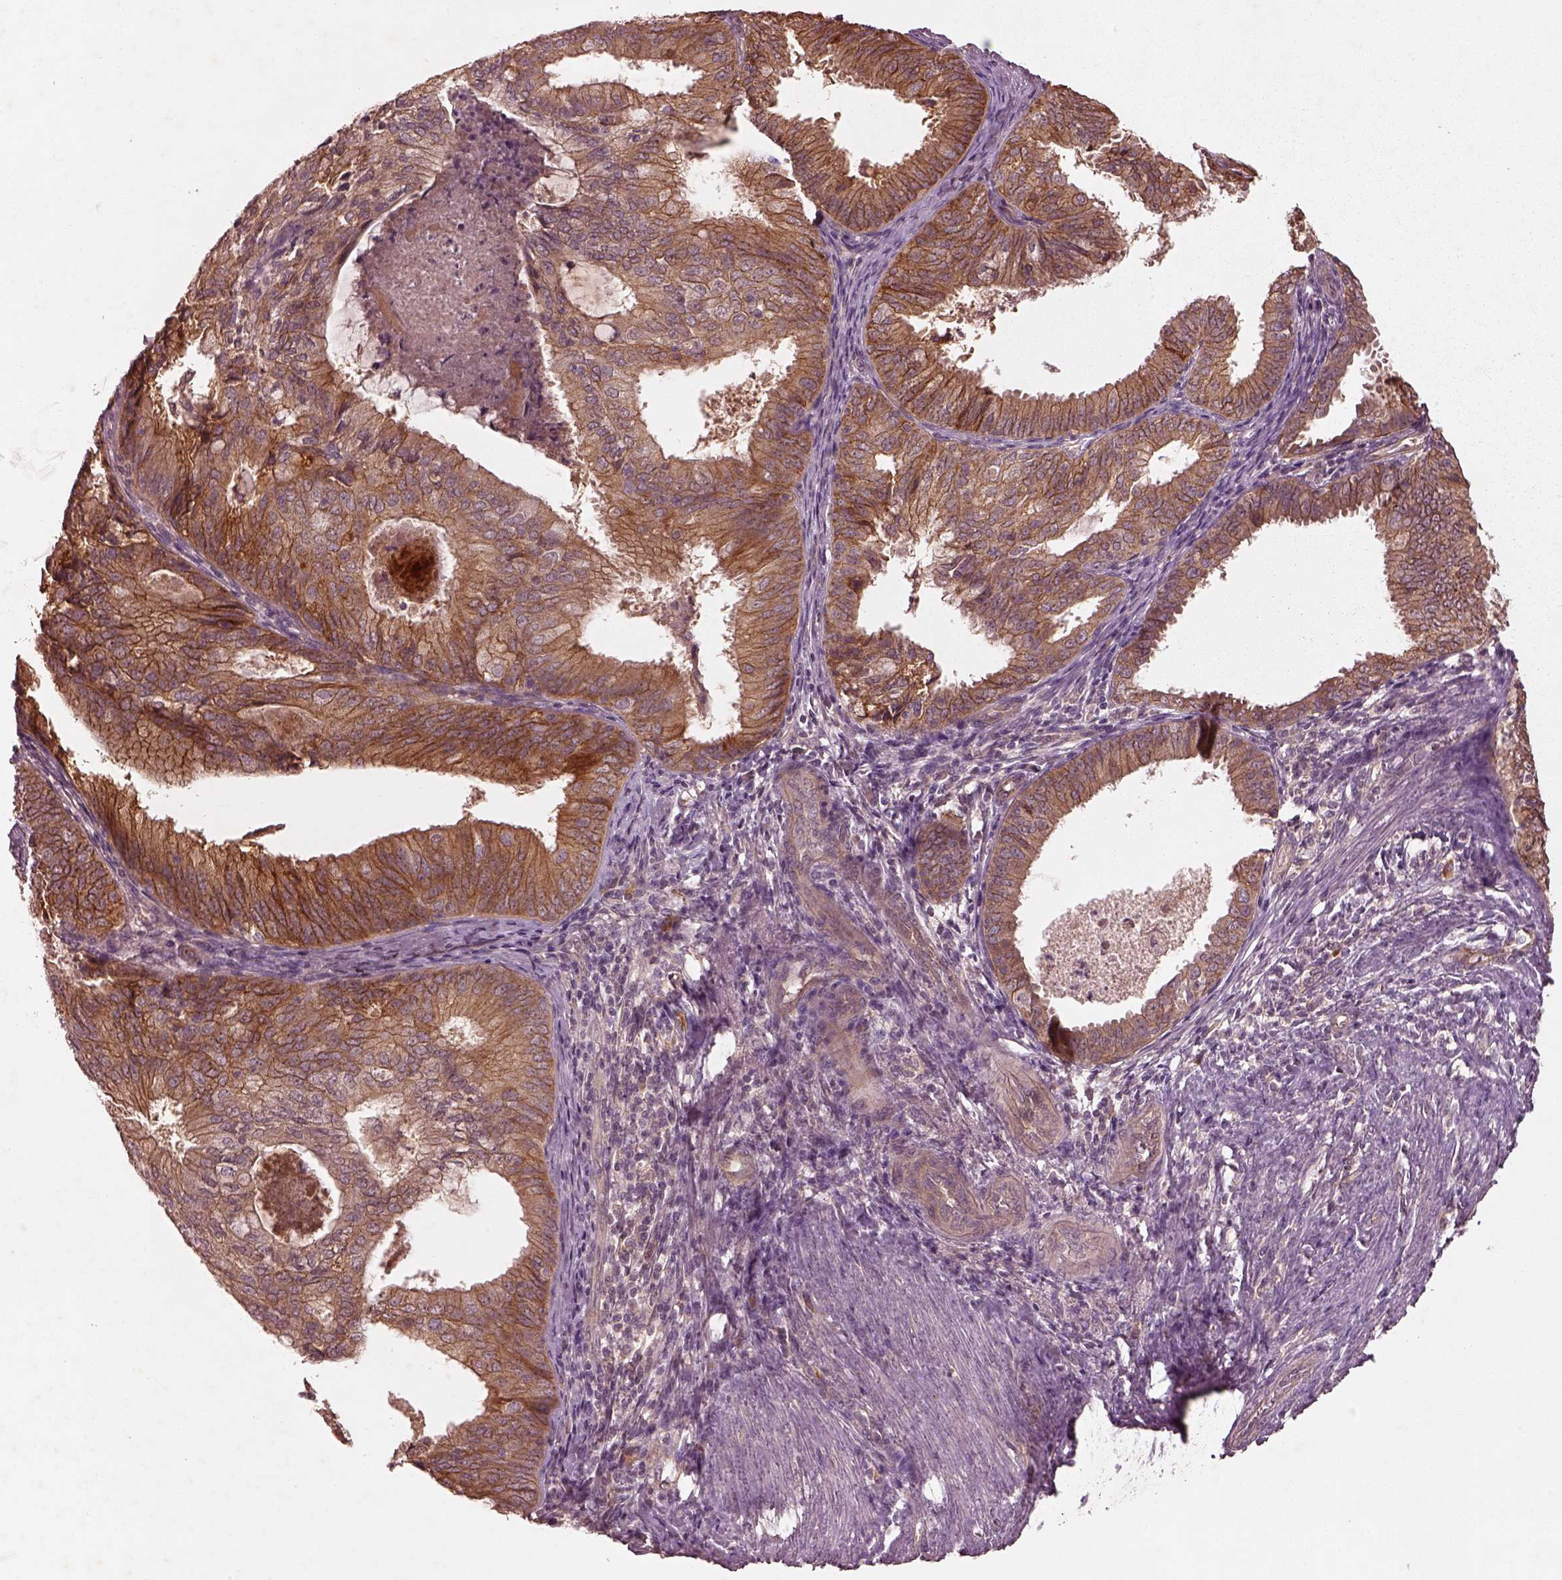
{"staining": {"intensity": "strong", "quantity": ">75%", "location": "cytoplasmic/membranous"}, "tissue": "endometrial cancer", "cell_type": "Tumor cells", "image_type": "cancer", "snomed": [{"axis": "morphology", "description": "Adenocarcinoma, NOS"}, {"axis": "topography", "description": "Endometrium"}], "caption": "About >75% of tumor cells in human adenocarcinoma (endometrial) reveal strong cytoplasmic/membranous protein positivity as visualized by brown immunohistochemical staining.", "gene": "FAM234A", "patient": {"sex": "female", "age": 57}}